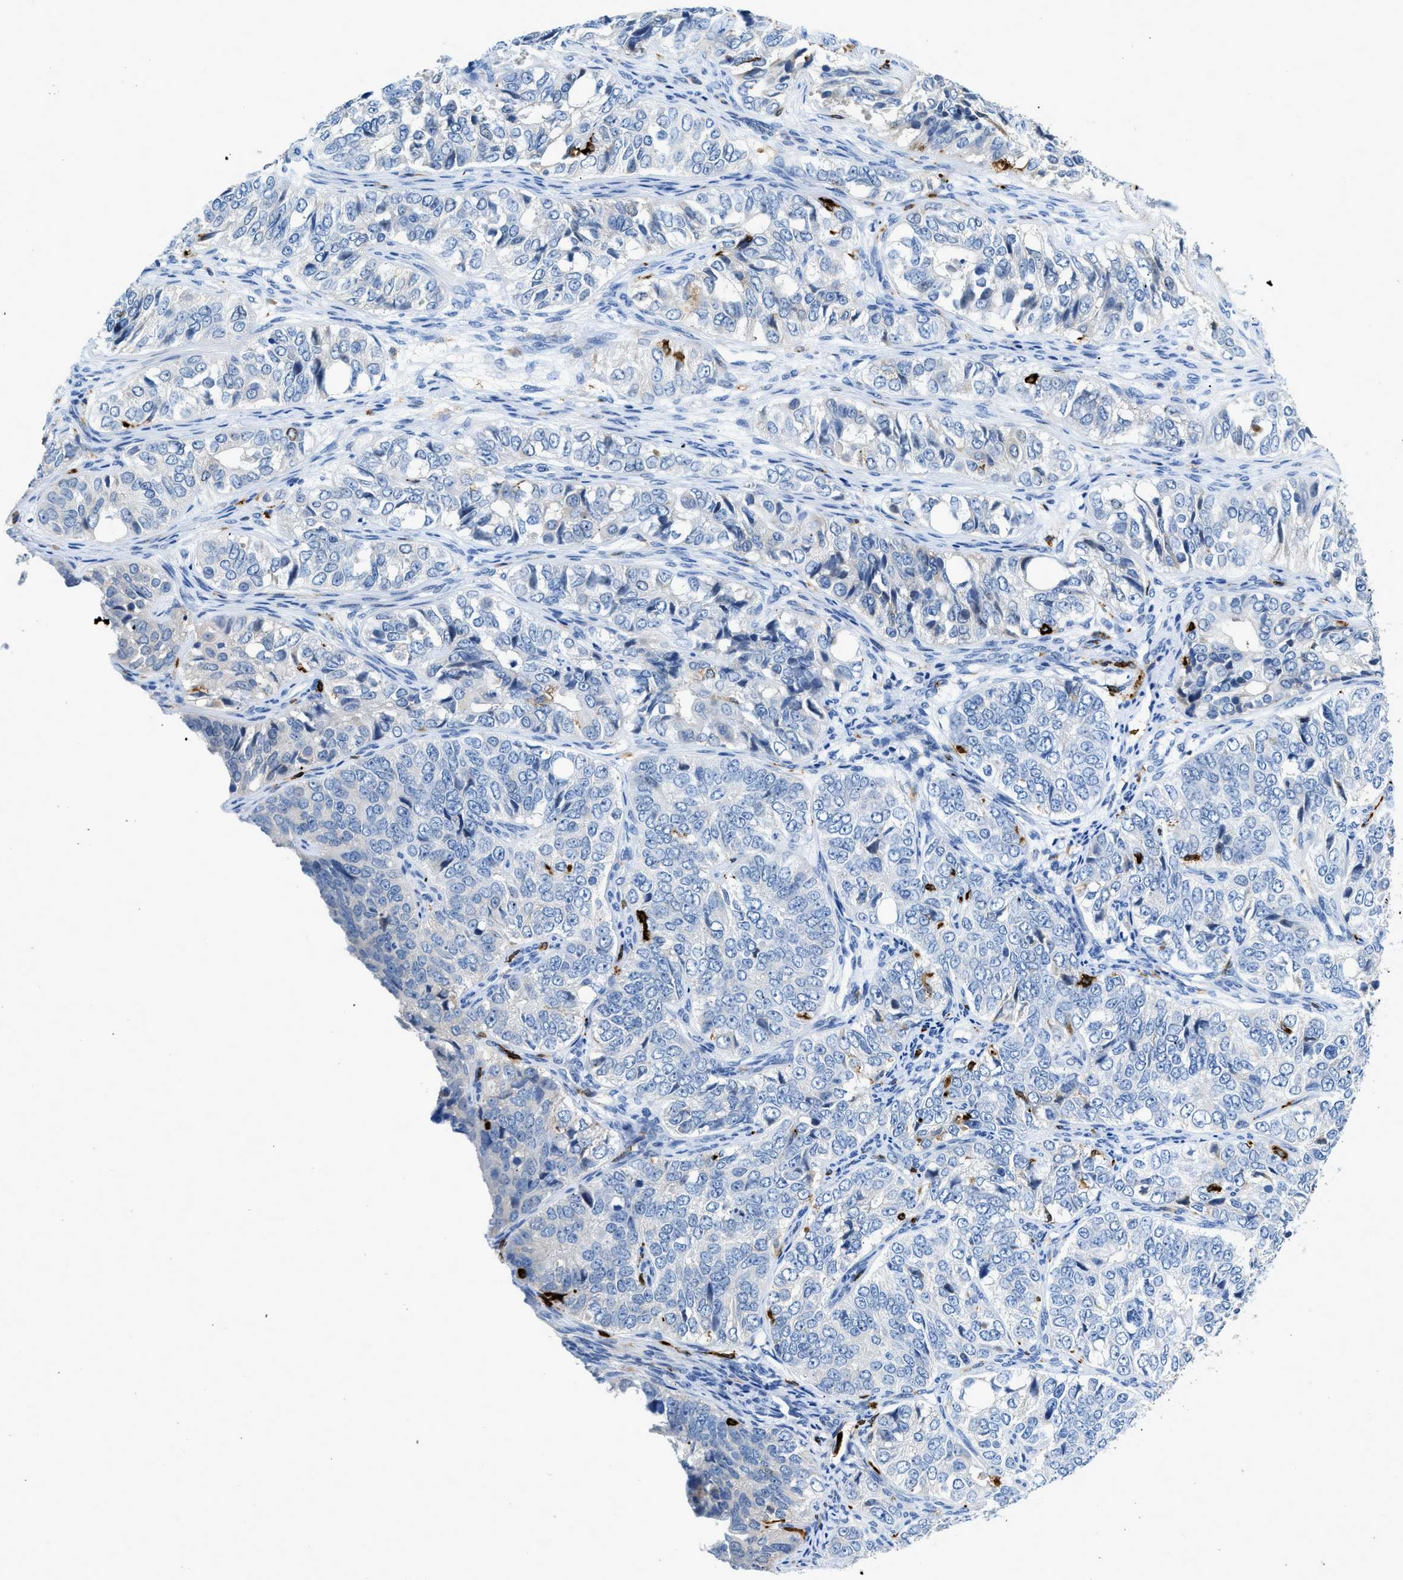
{"staining": {"intensity": "negative", "quantity": "none", "location": "none"}, "tissue": "ovarian cancer", "cell_type": "Tumor cells", "image_type": "cancer", "snomed": [{"axis": "morphology", "description": "Carcinoma, endometroid"}, {"axis": "topography", "description": "Ovary"}], "caption": "Immunohistochemistry (IHC) photomicrograph of human ovarian endometroid carcinoma stained for a protein (brown), which shows no positivity in tumor cells.", "gene": "CD226", "patient": {"sex": "female", "age": 51}}